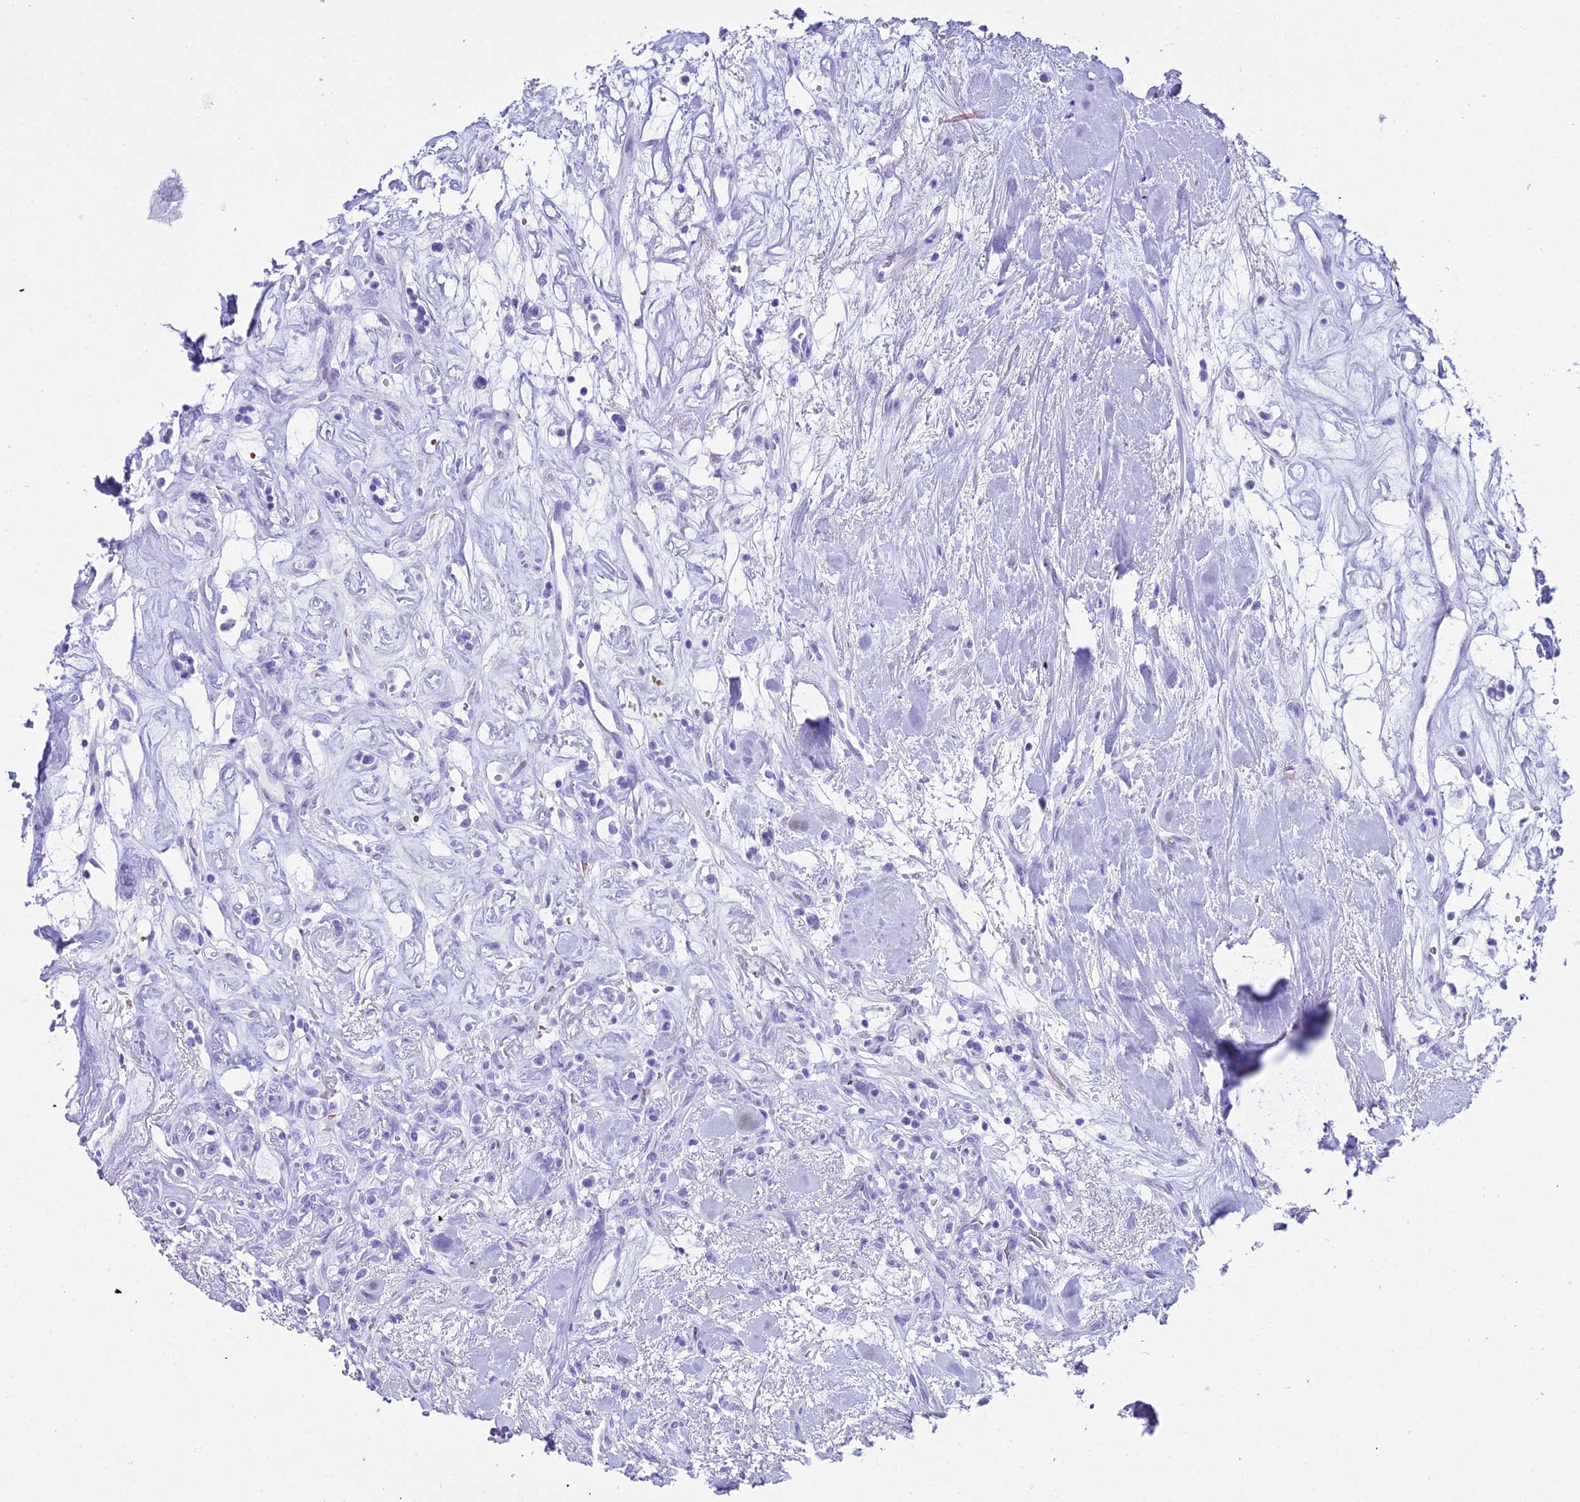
{"staining": {"intensity": "negative", "quantity": "none", "location": "none"}, "tissue": "renal cancer", "cell_type": "Tumor cells", "image_type": "cancer", "snomed": [{"axis": "morphology", "description": "Adenocarcinoma, NOS"}, {"axis": "topography", "description": "Kidney"}], "caption": "DAB immunohistochemical staining of renal adenocarcinoma exhibits no significant expression in tumor cells. (DAB (3,3'-diaminobenzidine) immunohistochemistry visualized using brightfield microscopy, high magnification).", "gene": "RNPS1", "patient": {"sex": "male", "age": 77}}